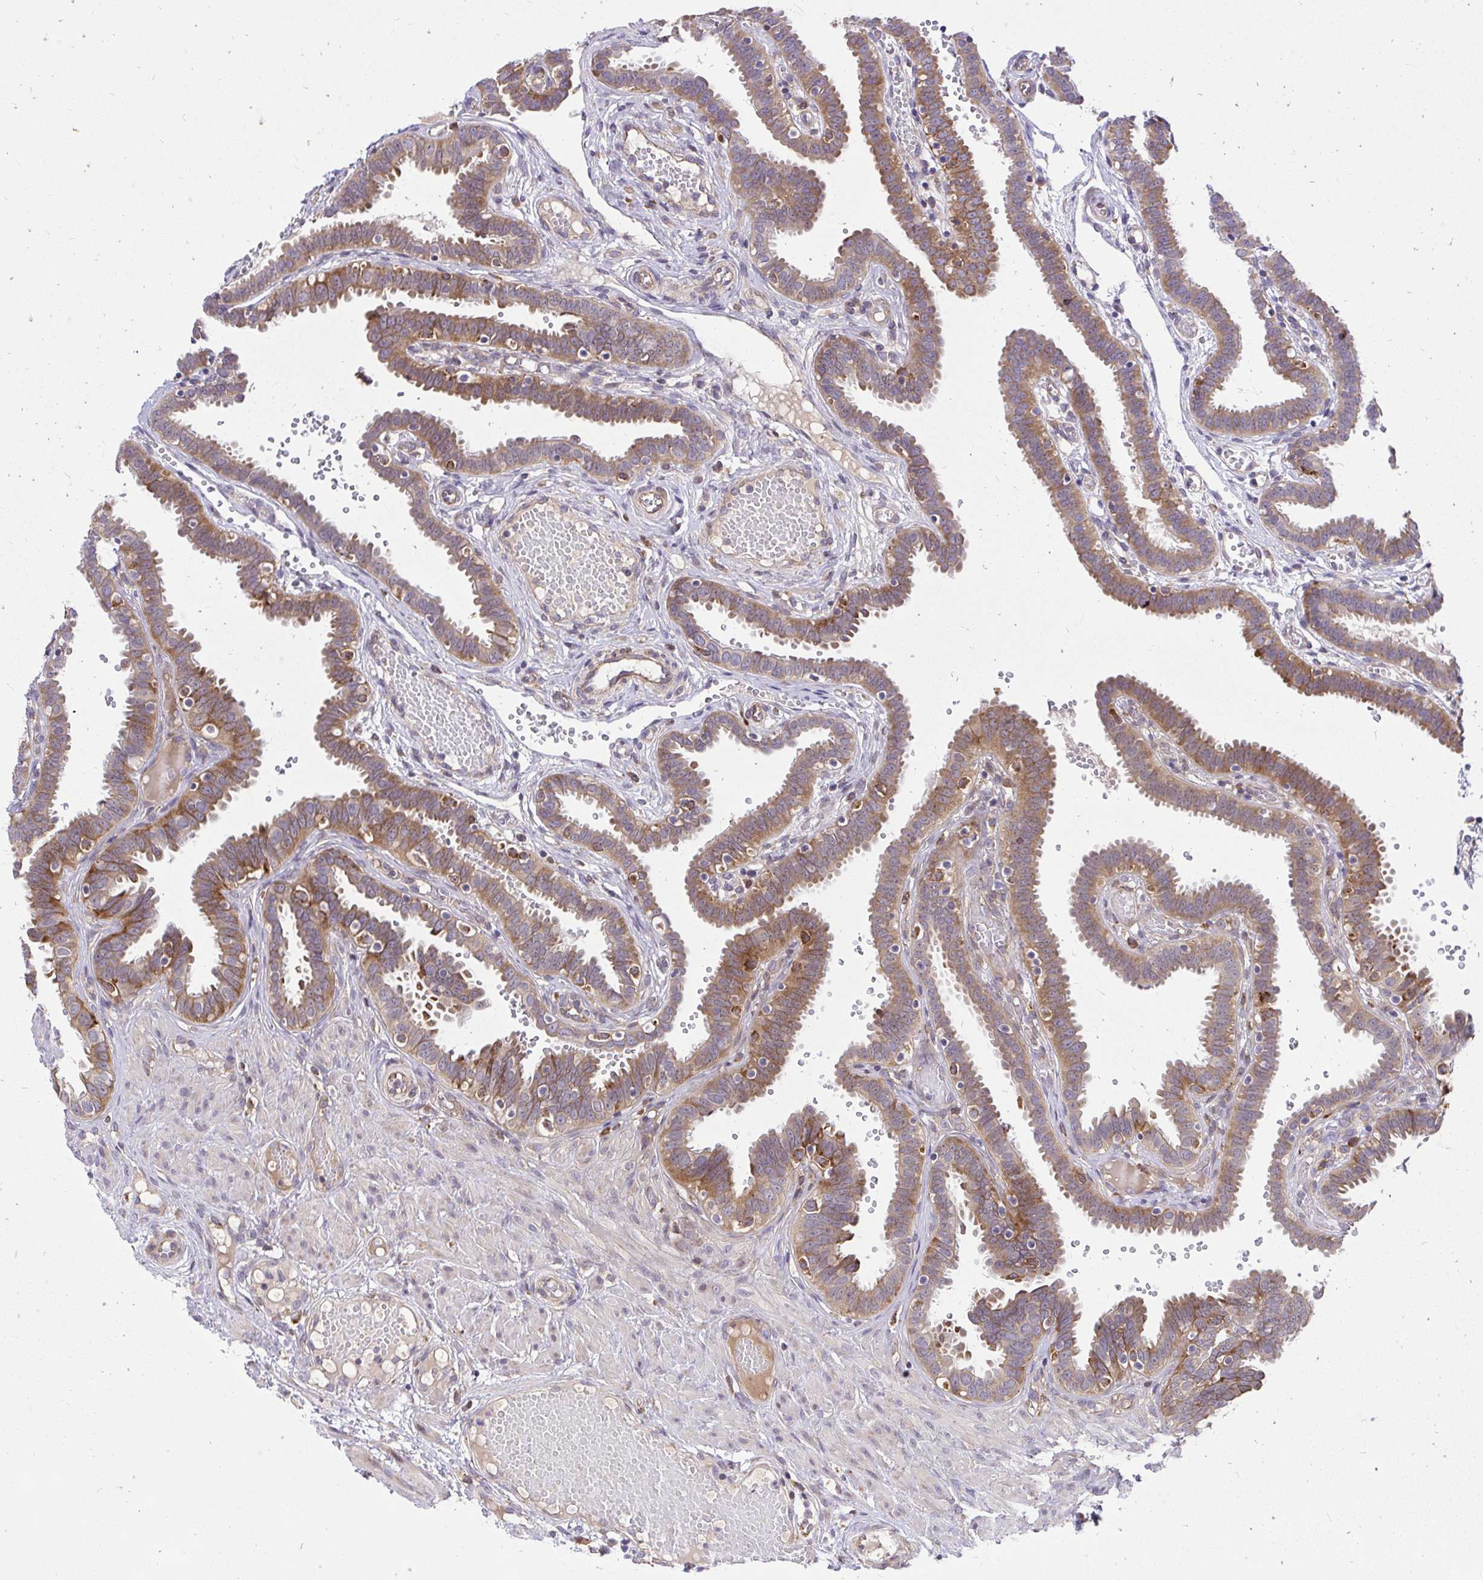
{"staining": {"intensity": "strong", "quantity": ">75%", "location": "cytoplasmic/membranous"}, "tissue": "fallopian tube", "cell_type": "Glandular cells", "image_type": "normal", "snomed": [{"axis": "morphology", "description": "Normal tissue, NOS"}, {"axis": "topography", "description": "Fallopian tube"}], "caption": "Human fallopian tube stained with a brown dye reveals strong cytoplasmic/membranous positive expression in approximately >75% of glandular cells.", "gene": "NAALAD2", "patient": {"sex": "female", "age": 37}}